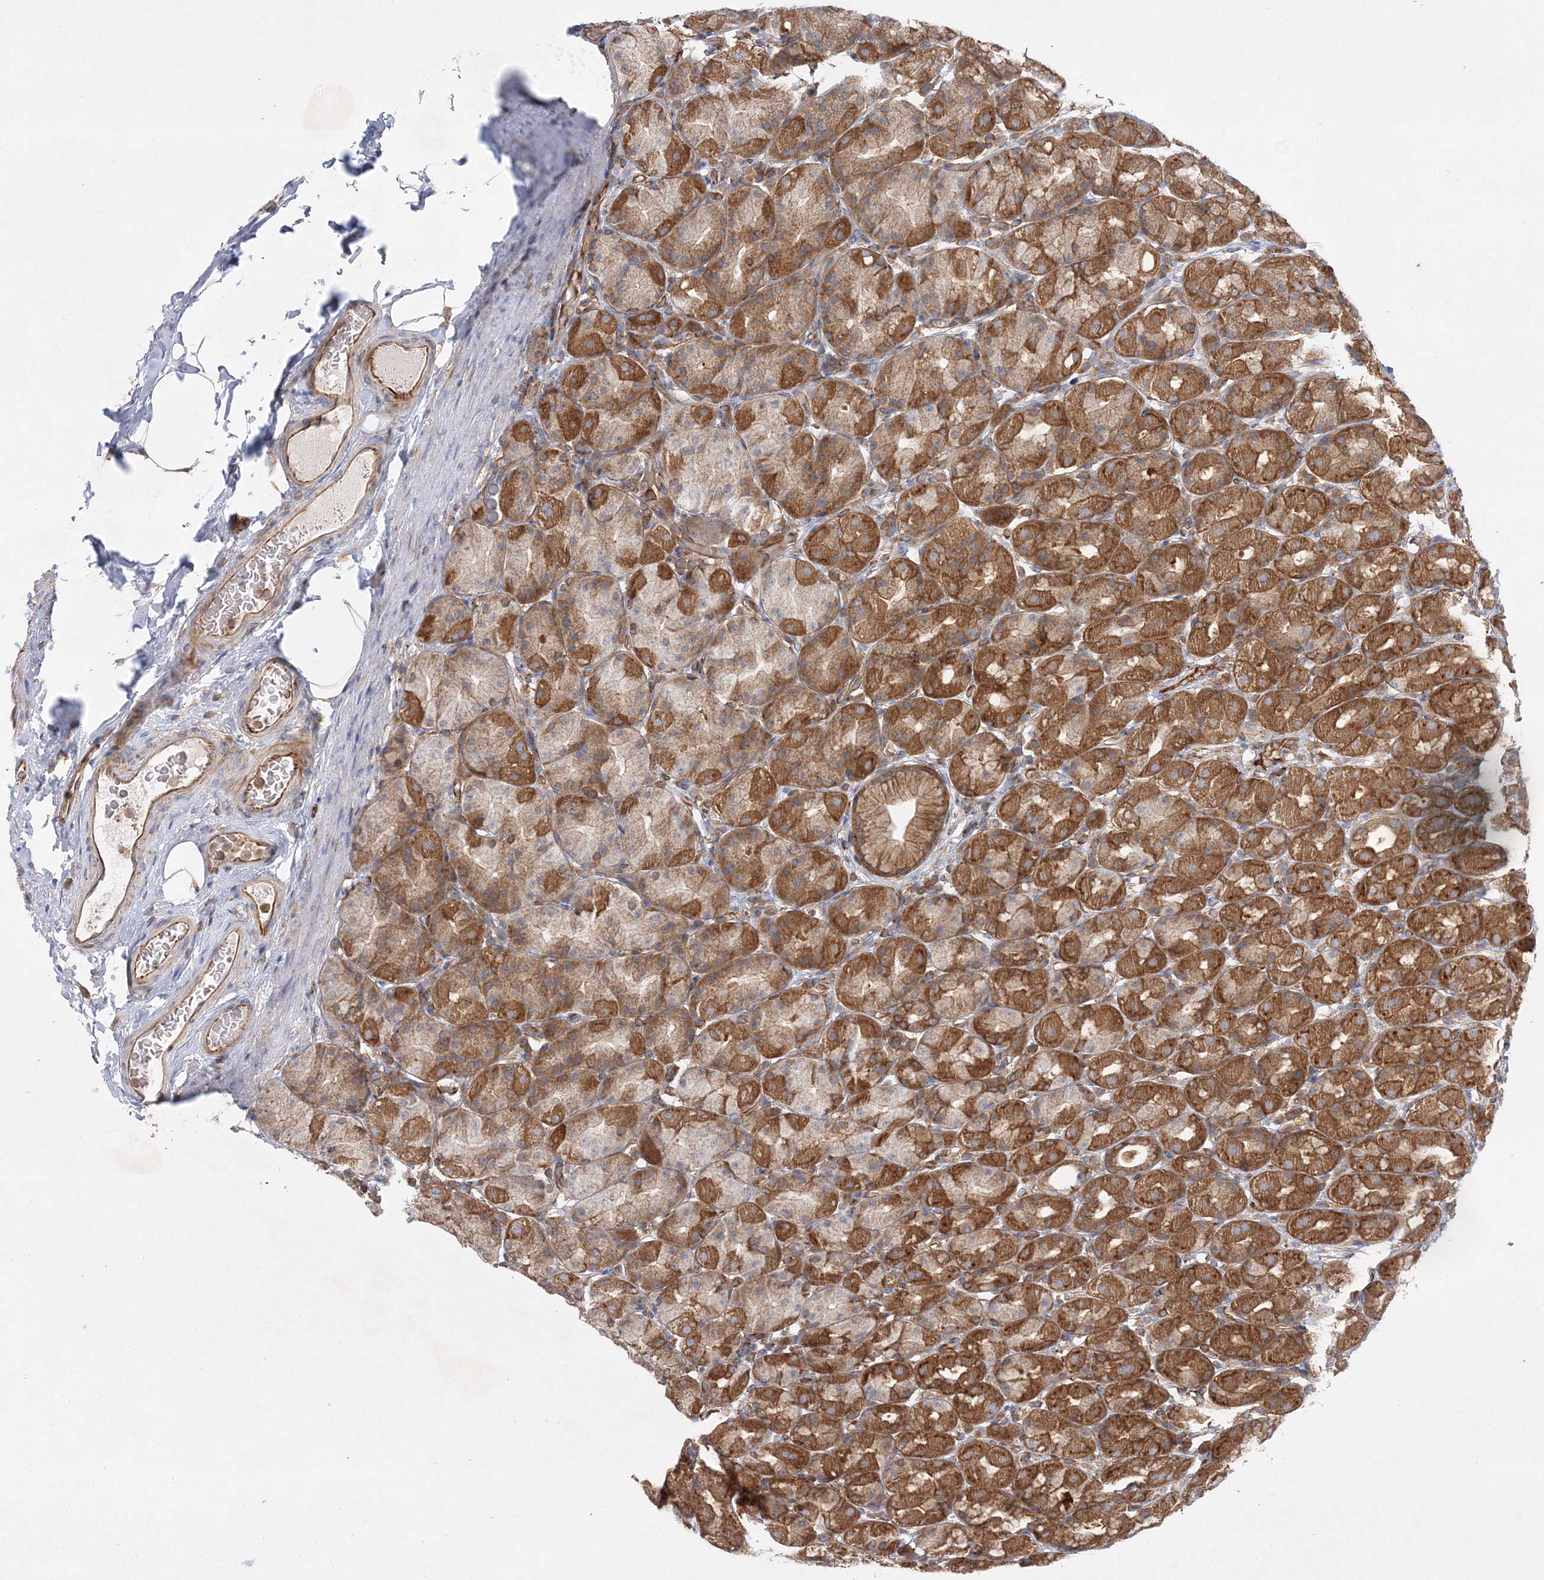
{"staining": {"intensity": "strong", "quantity": ">75%", "location": "cytoplasmic/membranous"}, "tissue": "stomach", "cell_type": "Glandular cells", "image_type": "normal", "snomed": [{"axis": "morphology", "description": "Normal tissue, NOS"}, {"axis": "topography", "description": "Stomach, upper"}], "caption": "Stomach stained for a protein exhibits strong cytoplasmic/membranous positivity in glandular cells. (brown staining indicates protein expression, while blue staining denotes nuclei).", "gene": "WDR37", "patient": {"sex": "male", "age": 68}}